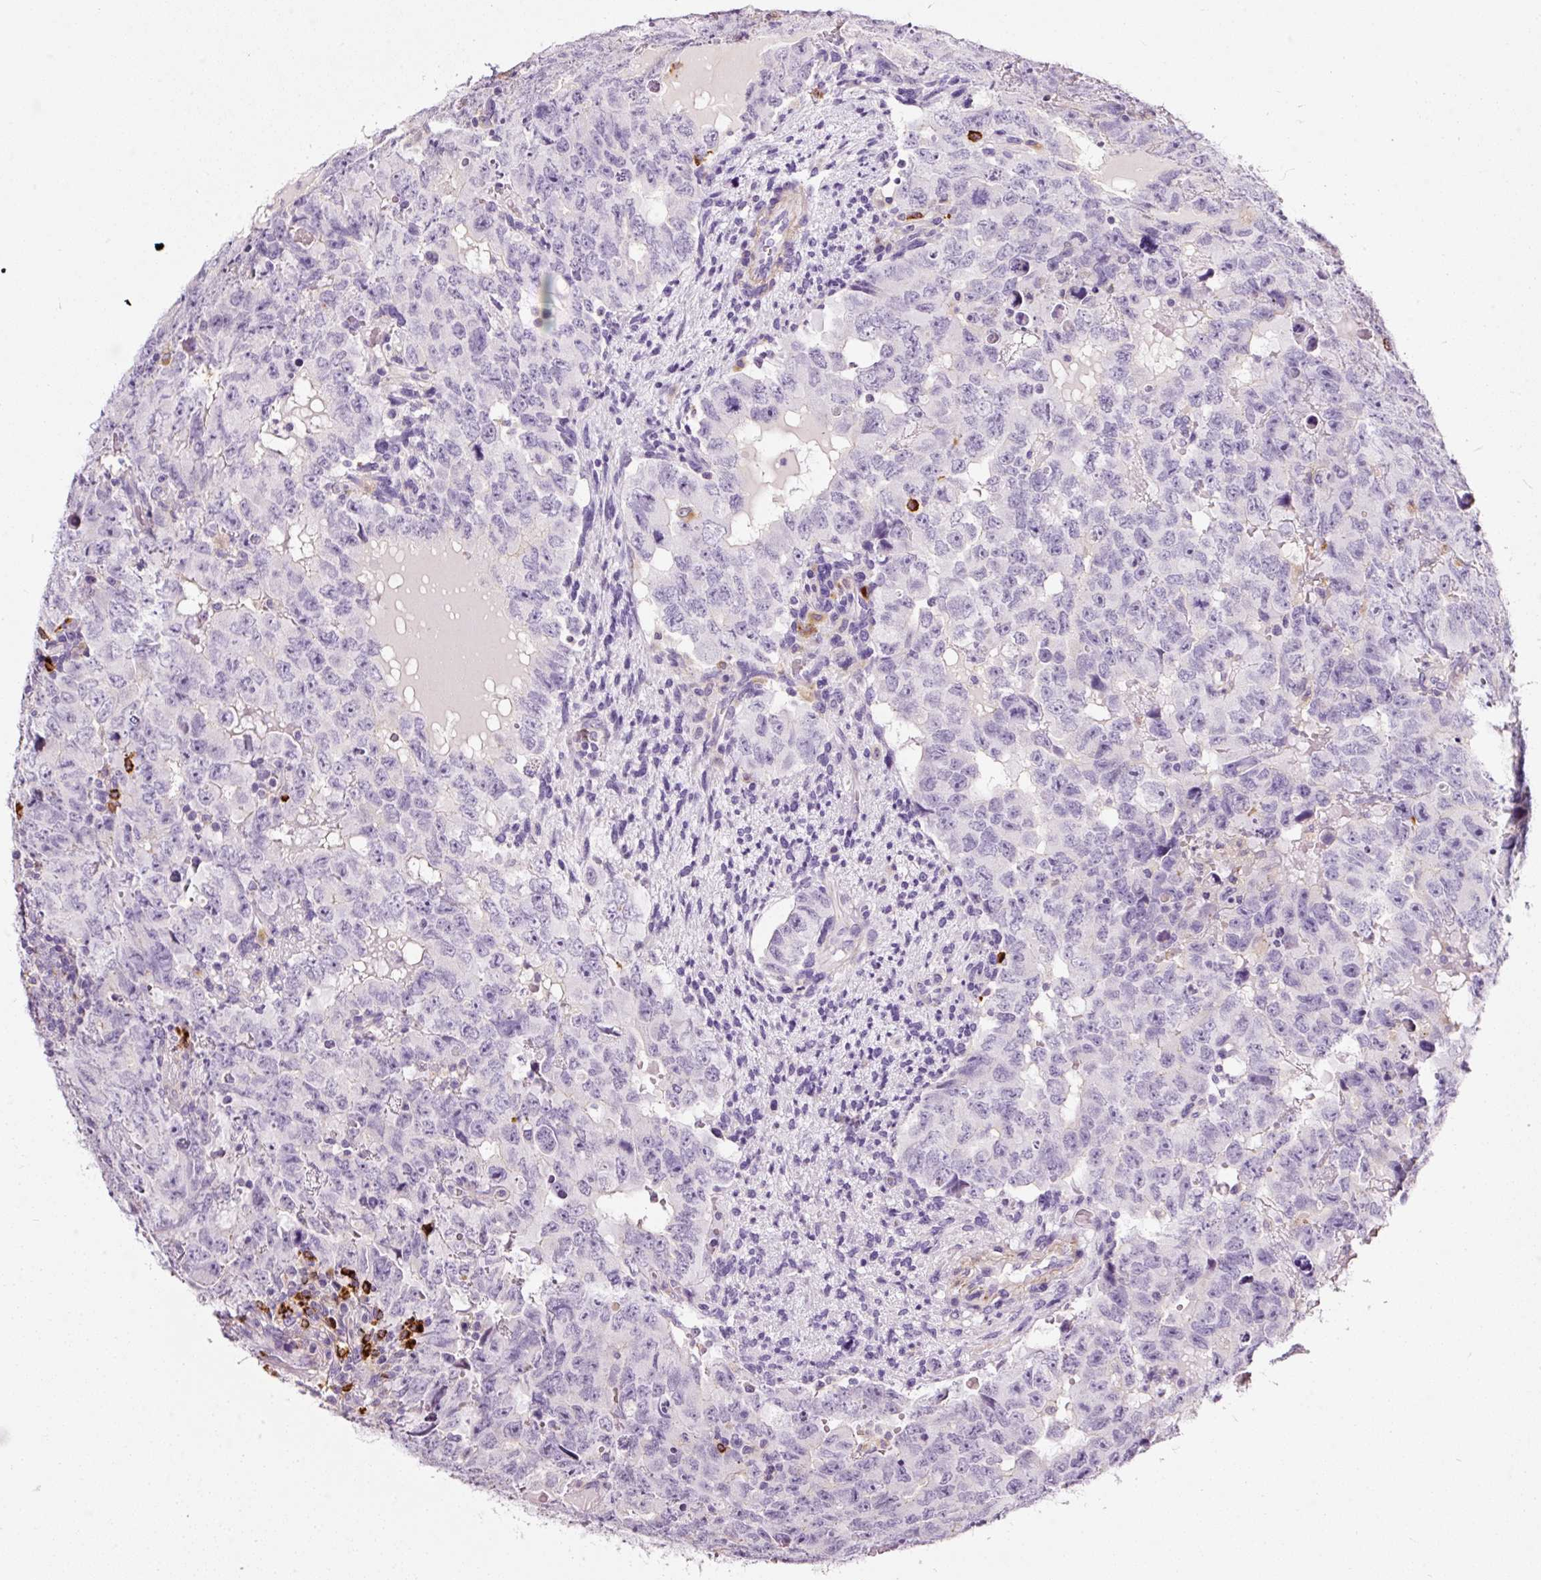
{"staining": {"intensity": "negative", "quantity": "none", "location": "none"}, "tissue": "testis cancer", "cell_type": "Tumor cells", "image_type": "cancer", "snomed": [{"axis": "morphology", "description": "Carcinoma, Embryonal, NOS"}, {"axis": "topography", "description": "Testis"}], "caption": "High power microscopy histopathology image of an immunohistochemistry (IHC) histopathology image of testis cancer, revealing no significant positivity in tumor cells.", "gene": "CYB561A3", "patient": {"sex": "male", "age": 24}}